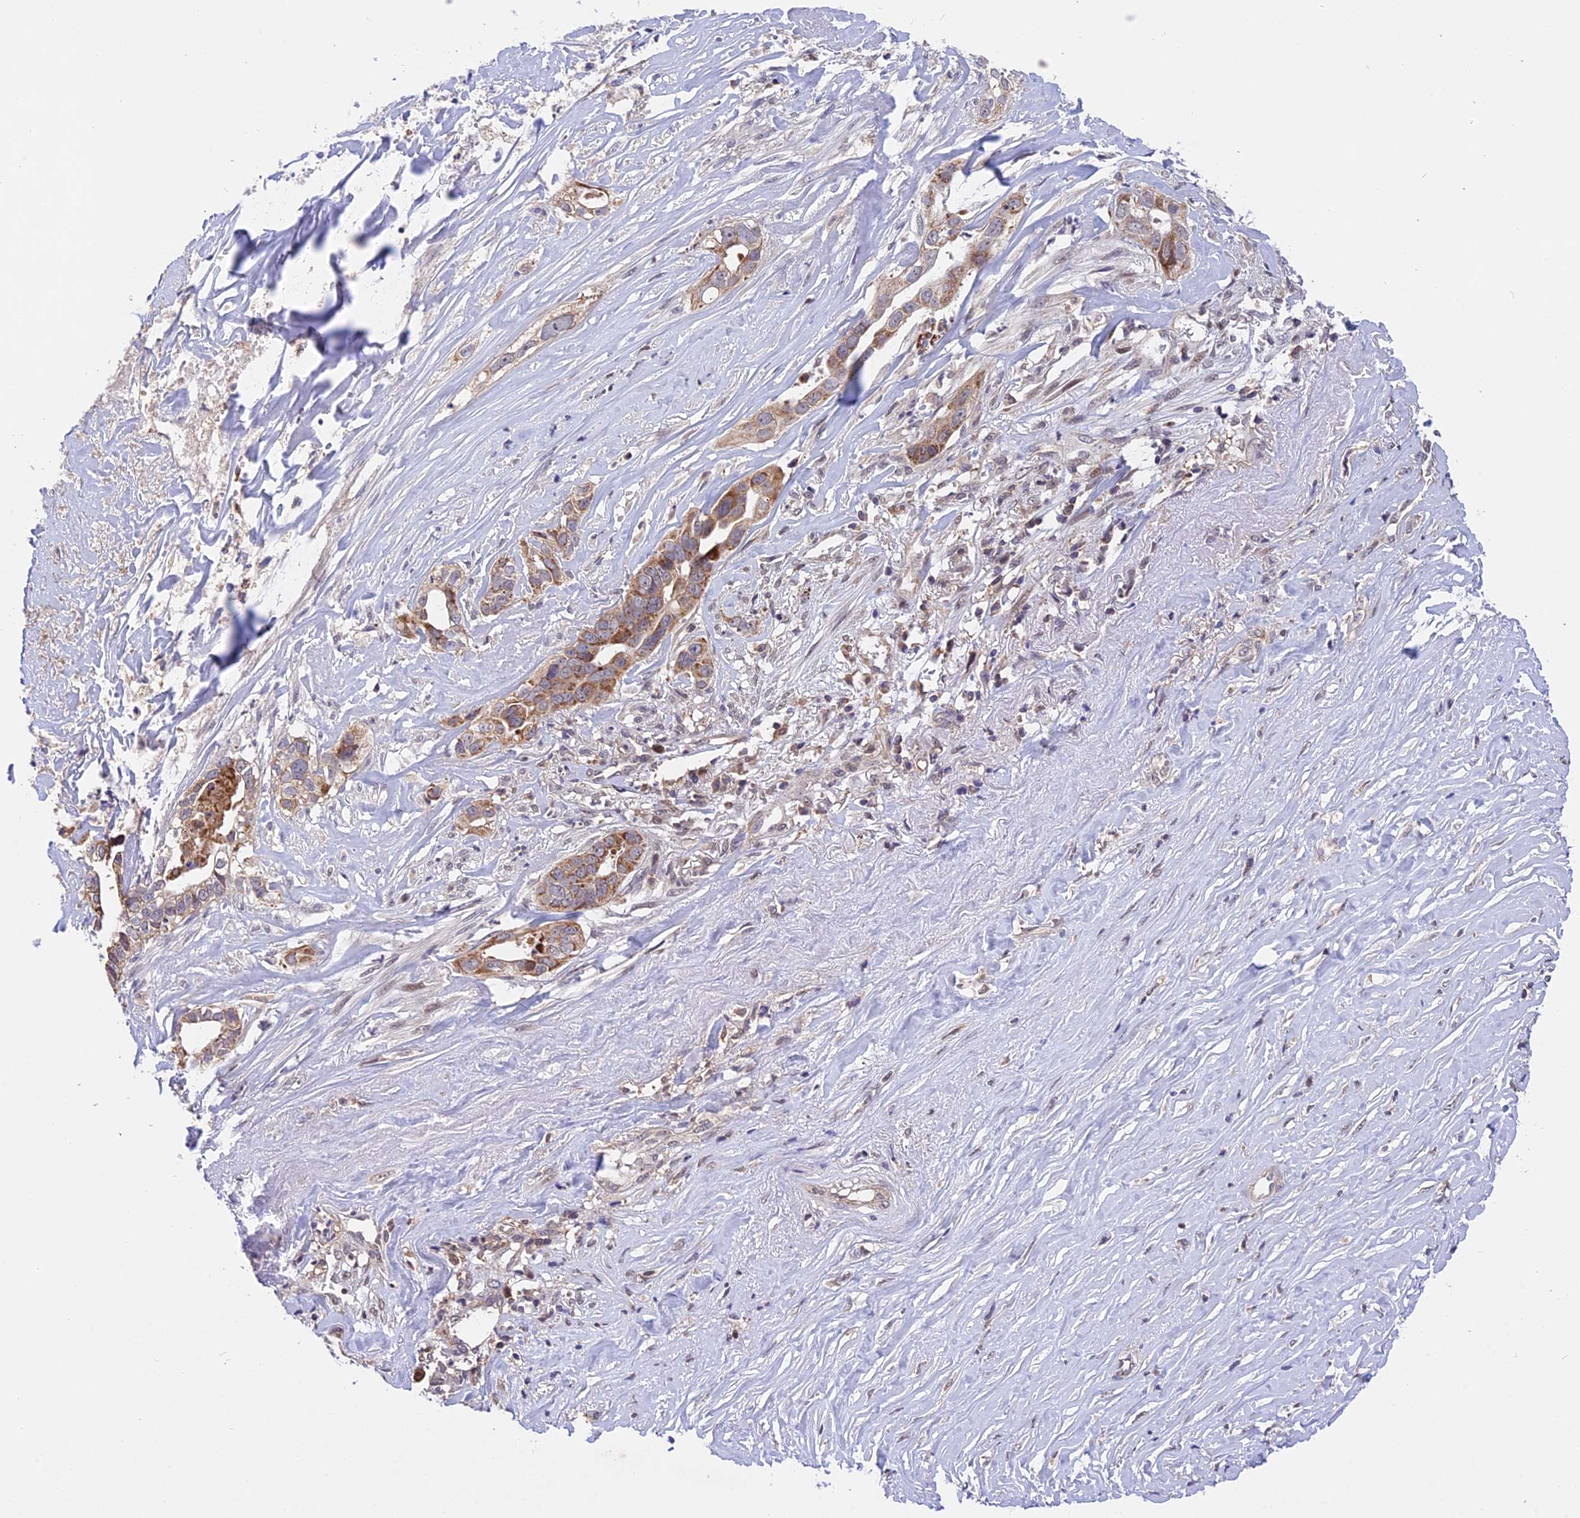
{"staining": {"intensity": "moderate", "quantity": ">75%", "location": "cytoplasmic/membranous"}, "tissue": "liver cancer", "cell_type": "Tumor cells", "image_type": "cancer", "snomed": [{"axis": "morphology", "description": "Cholangiocarcinoma"}, {"axis": "topography", "description": "Liver"}], "caption": "Human liver cancer stained with a brown dye exhibits moderate cytoplasmic/membranous positive positivity in about >75% of tumor cells.", "gene": "RERGL", "patient": {"sex": "female", "age": 79}}